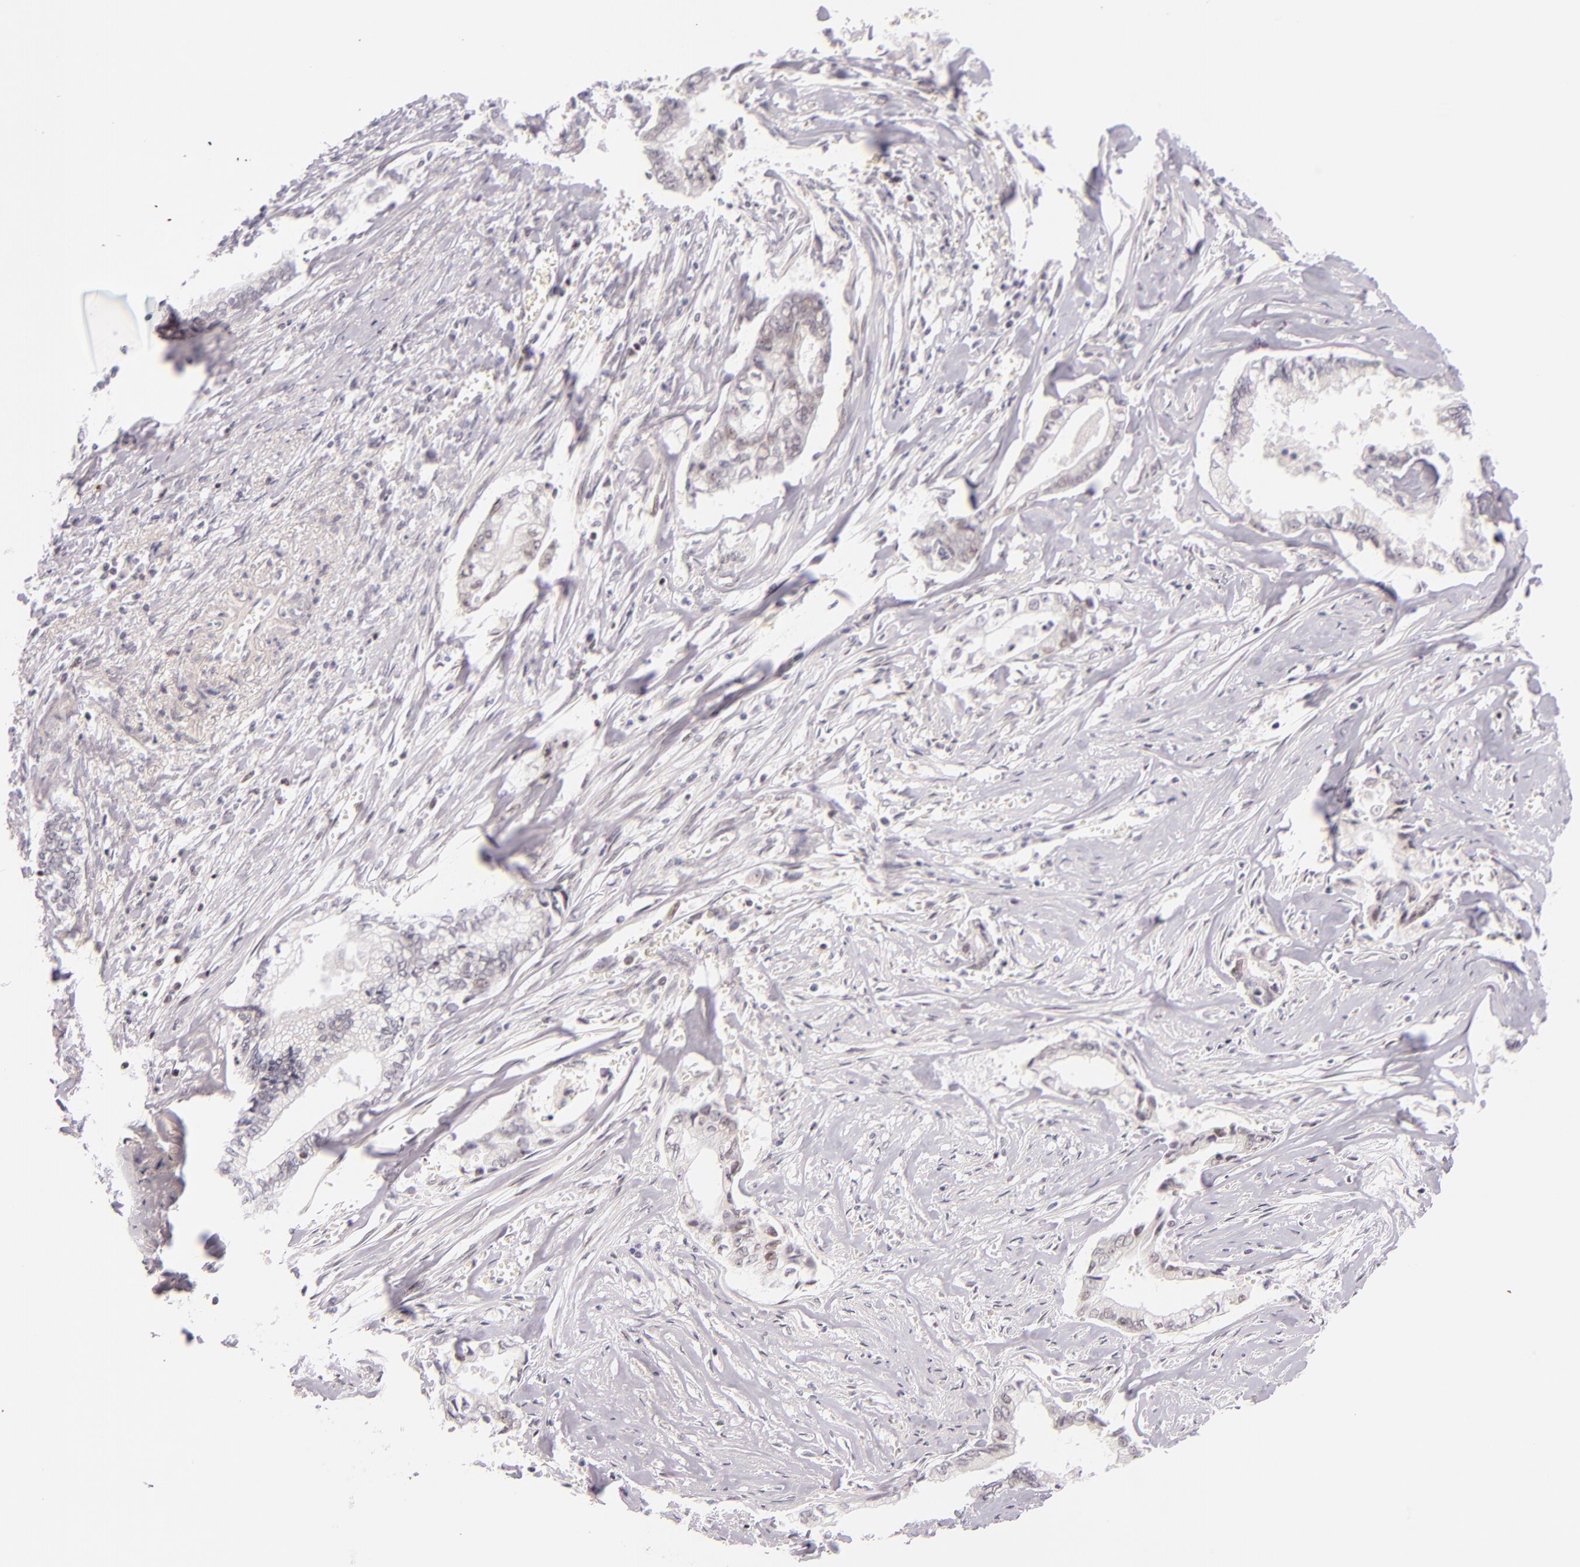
{"staining": {"intensity": "negative", "quantity": "none", "location": "none"}, "tissue": "liver cancer", "cell_type": "Tumor cells", "image_type": "cancer", "snomed": [{"axis": "morphology", "description": "Cholangiocarcinoma"}, {"axis": "topography", "description": "Liver"}], "caption": "Photomicrograph shows no significant protein positivity in tumor cells of liver cancer.", "gene": "BCL3", "patient": {"sex": "male", "age": 57}}